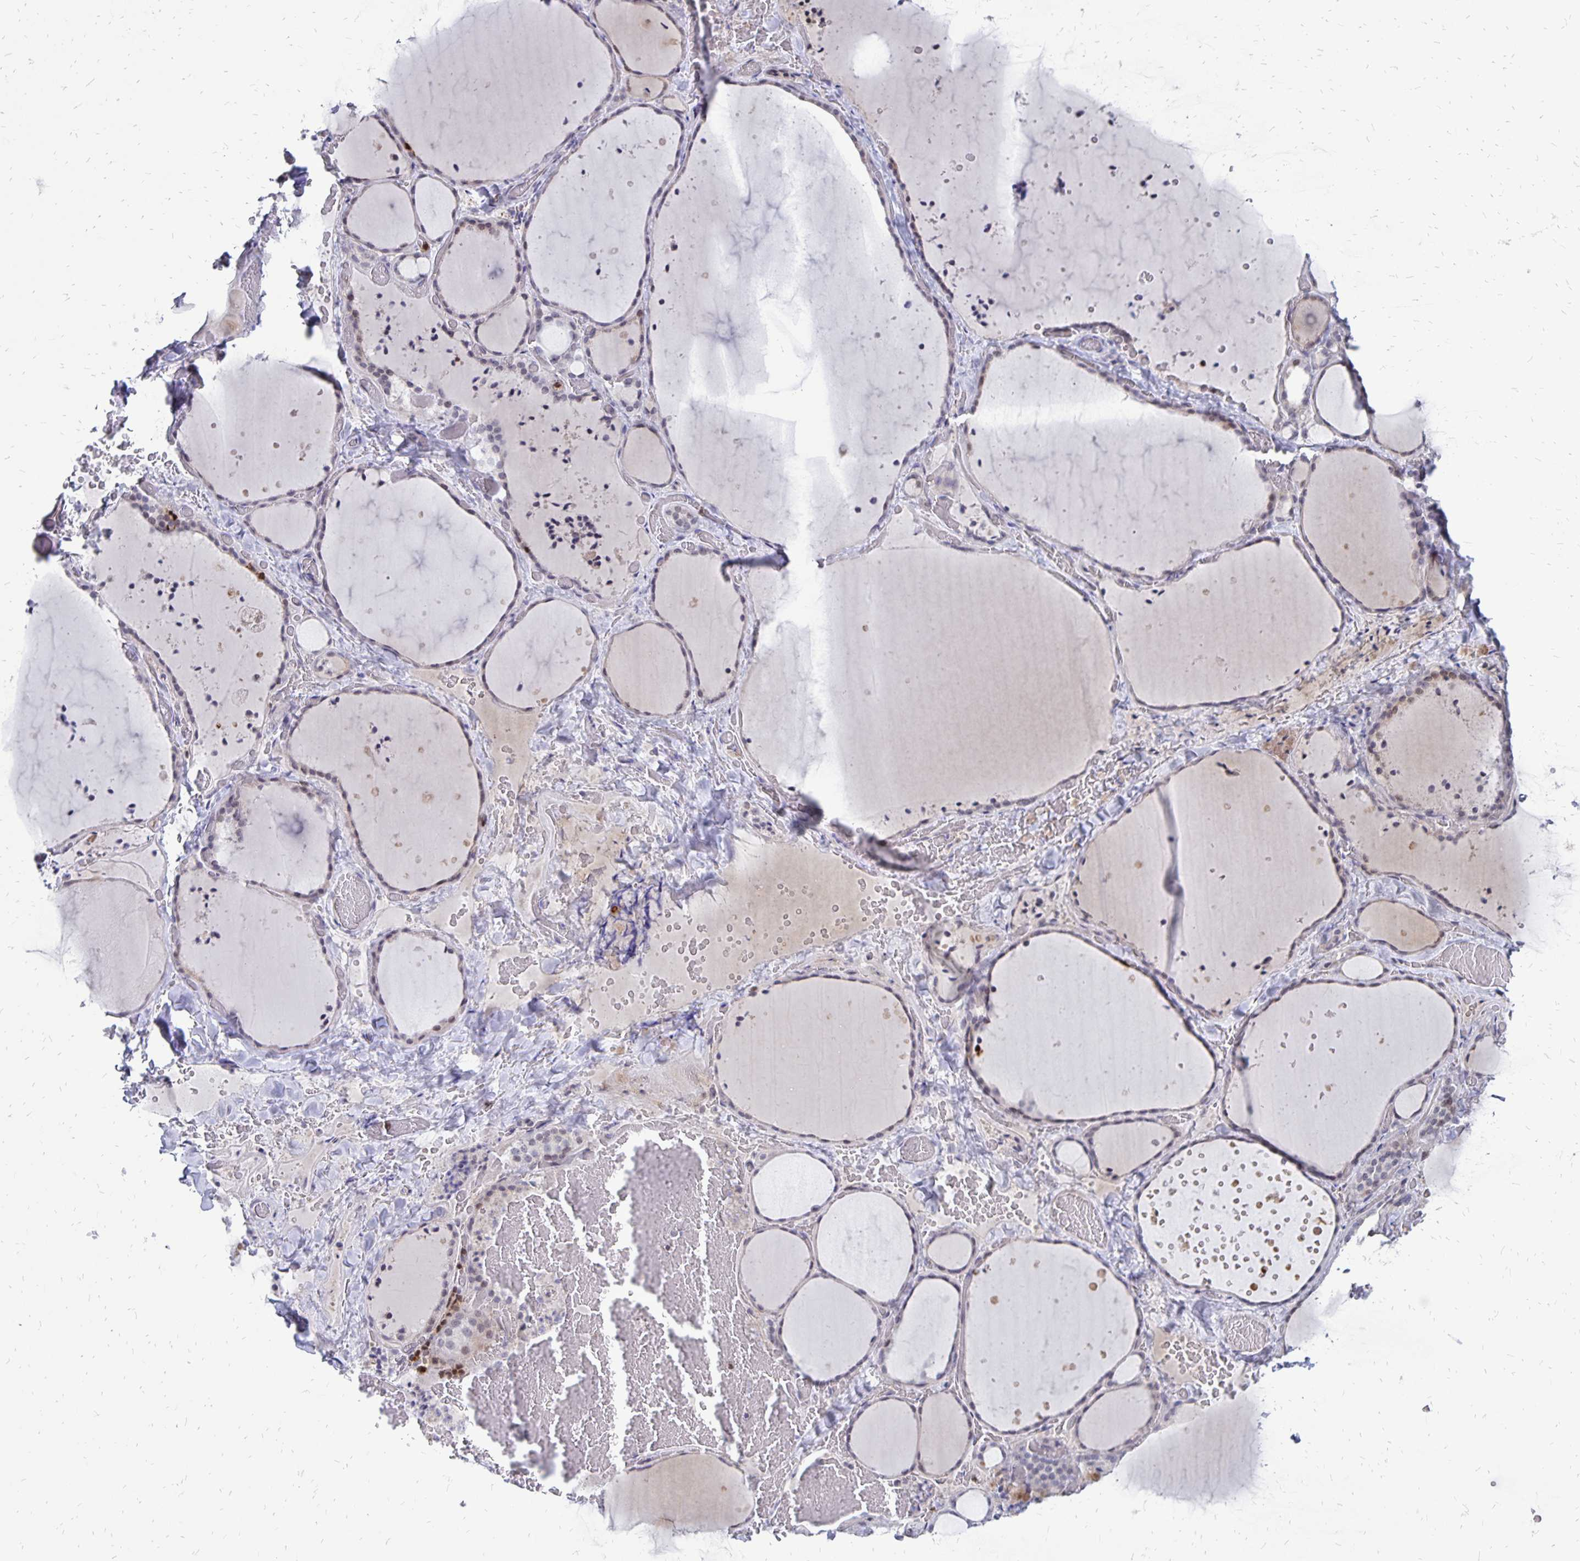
{"staining": {"intensity": "weak", "quantity": "<25%", "location": "nuclear"}, "tissue": "thyroid gland", "cell_type": "Glandular cells", "image_type": "normal", "snomed": [{"axis": "morphology", "description": "Normal tissue, NOS"}, {"axis": "topography", "description": "Thyroid gland"}], "caption": "Immunohistochemistry photomicrograph of unremarkable human thyroid gland stained for a protein (brown), which reveals no staining in glandular cells.", "gene": "DCK", "patient": {"sex": "female", "age": 36}}